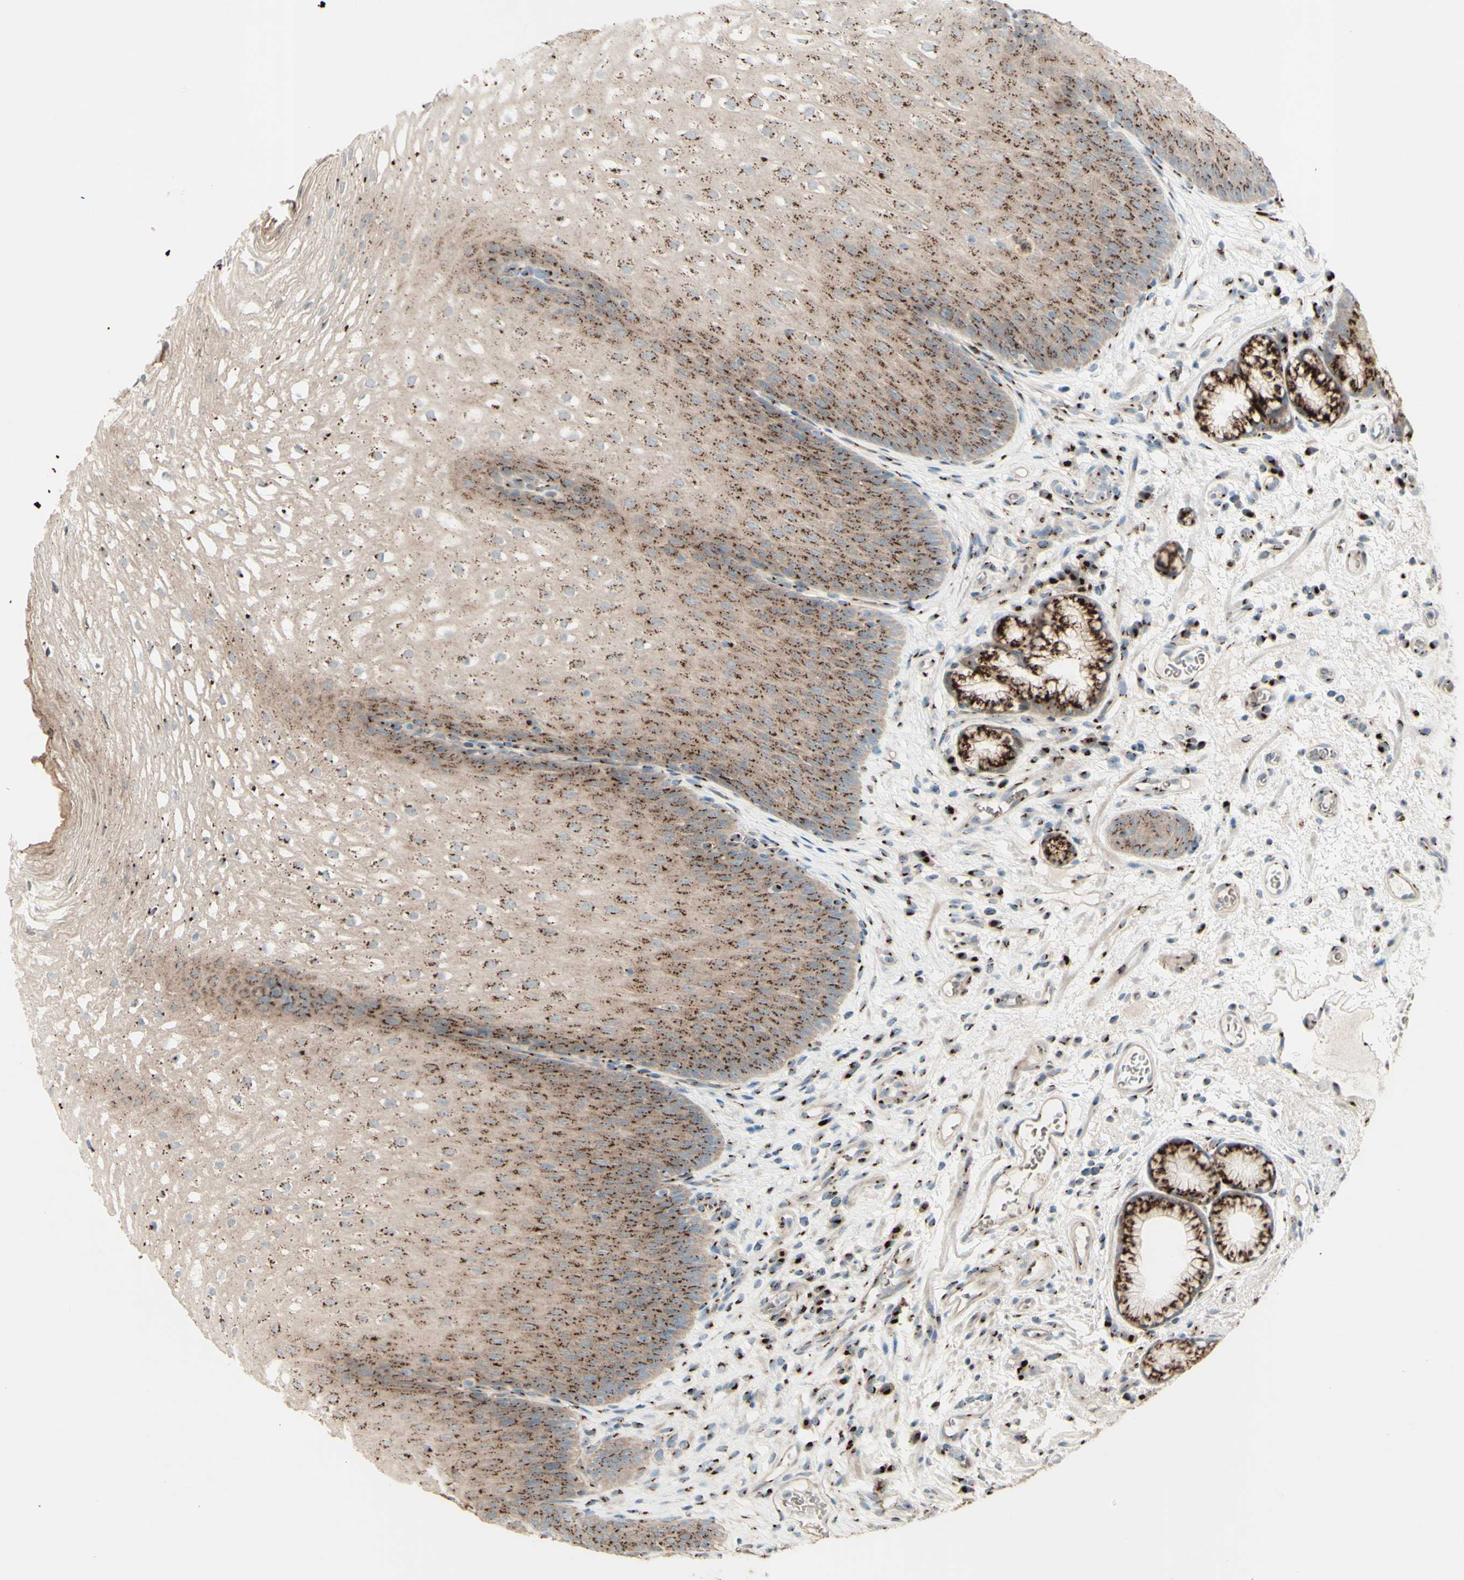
{"staining": {"intensity": "moderate", "quantity": ">75%", "location": "cytoplasmic/membranous"}, "tissue": "stomach", "cell_type": "Glandular cells", "image_type": "normal", "snomed": [{"axis": "morphology", "description": "Normal tissue, NOS"}, {"axis": "topography", "description": "Stomach, upper"}], "caption": "Protein expression analysis of benign stomach exhibits moderate cytoplasmic/membranous expression in approximately >75% of glandular cells.", "gene": "BPNT2", "patient": {"sex": "male", "age": 72}}